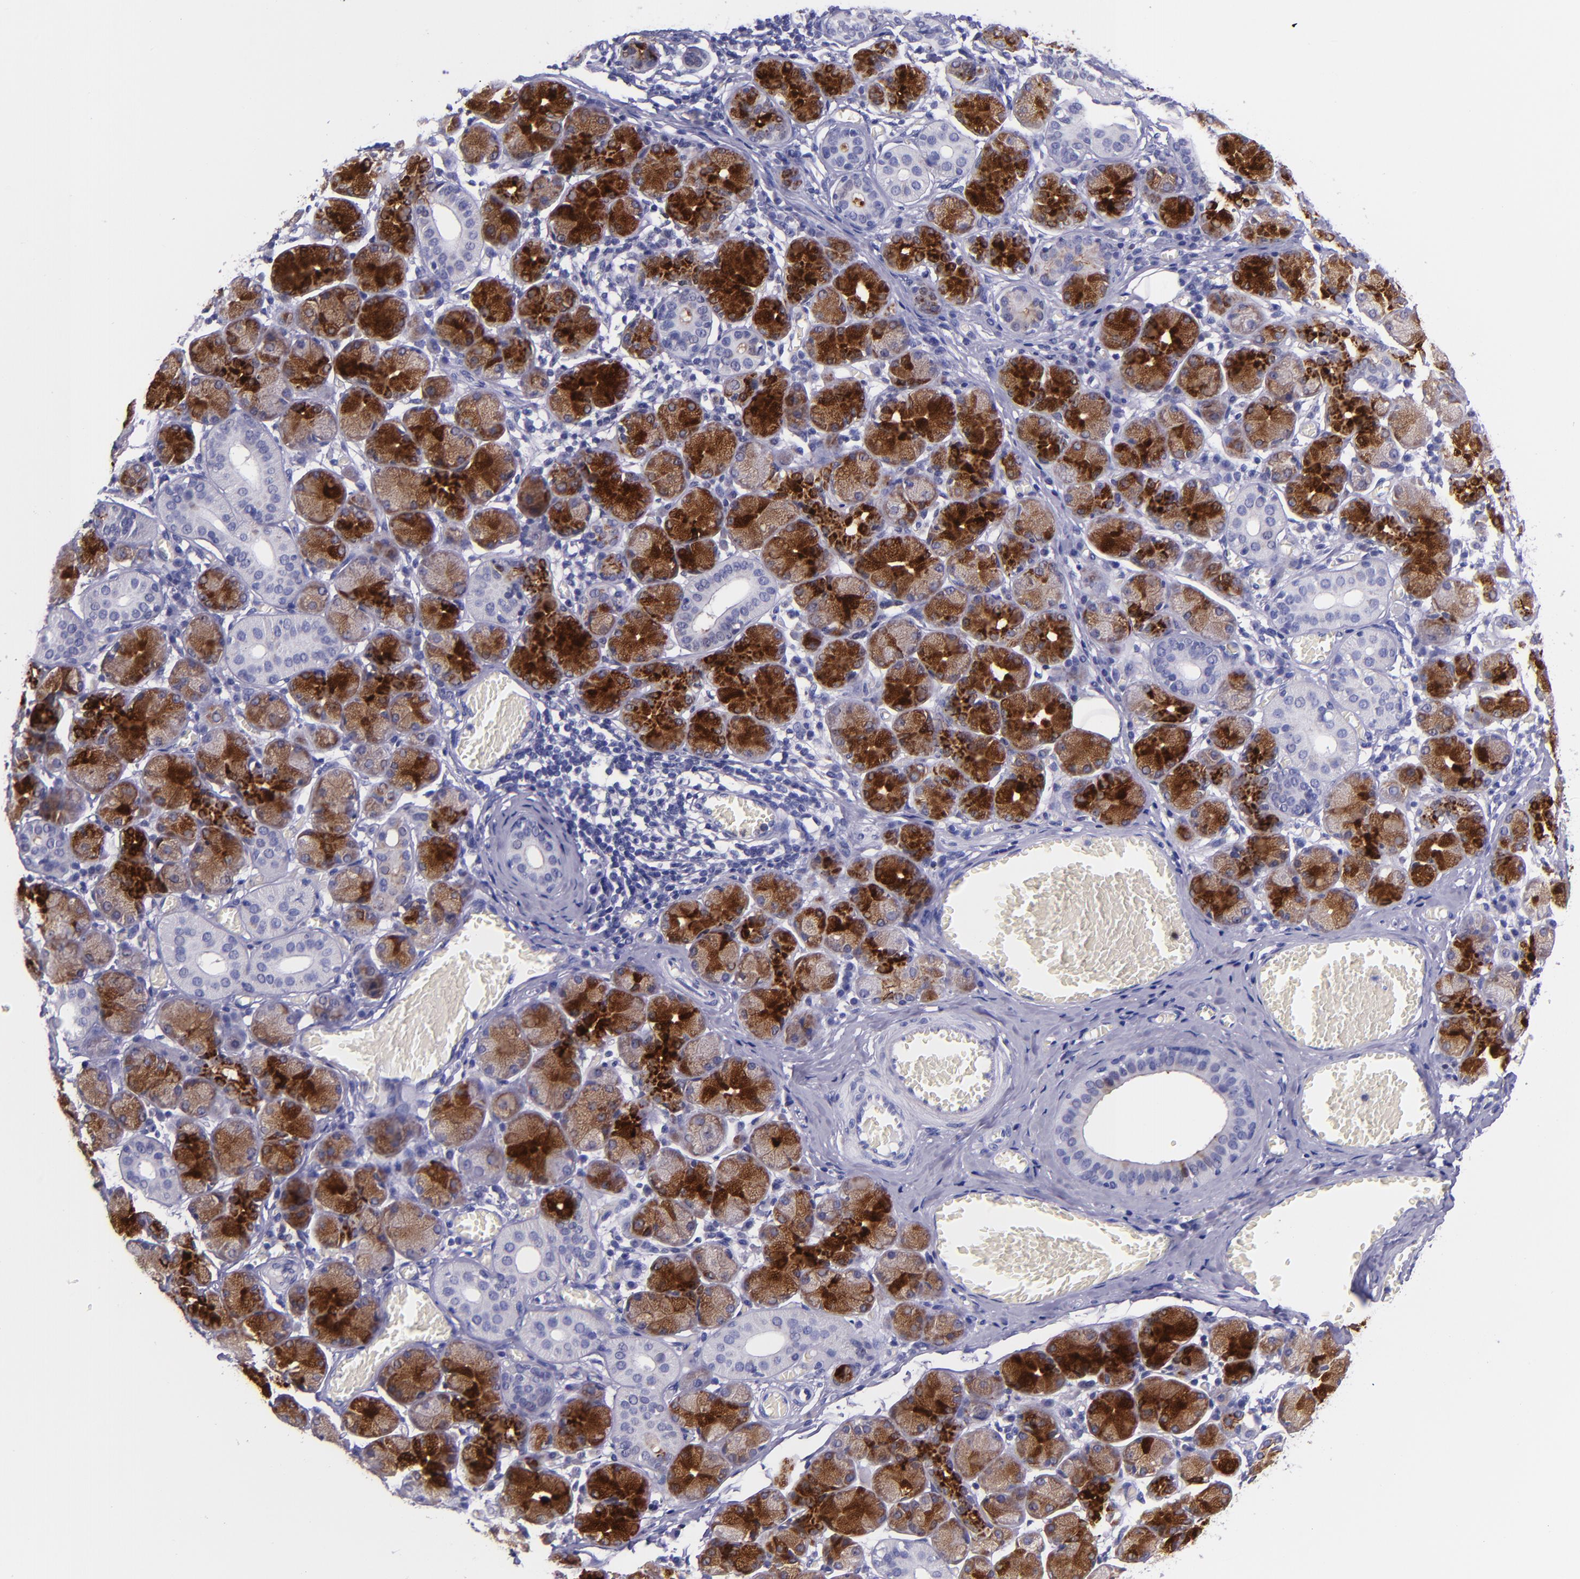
{"staining": {"intensity": "moderate", "quantity": "25%-75%", "location": "cytoplasmic/membranous"}, "tissue": "salivary gland", "cell_type": "Glandular cells", "image_type": "normal", "snomed": [{"axis": "morphology", "description": "Normal tissue, NOS"}, {"axis": "topography", "description": "Salivary gland"}], "caption": "A medium amount of moderate cytoplasmic/membranous staining is seen in approximately 25%-75% of glandular cells in unremarkable salivary gland.", "gene": "SLPI", "patient": {"sex": "female", "age": 24}}